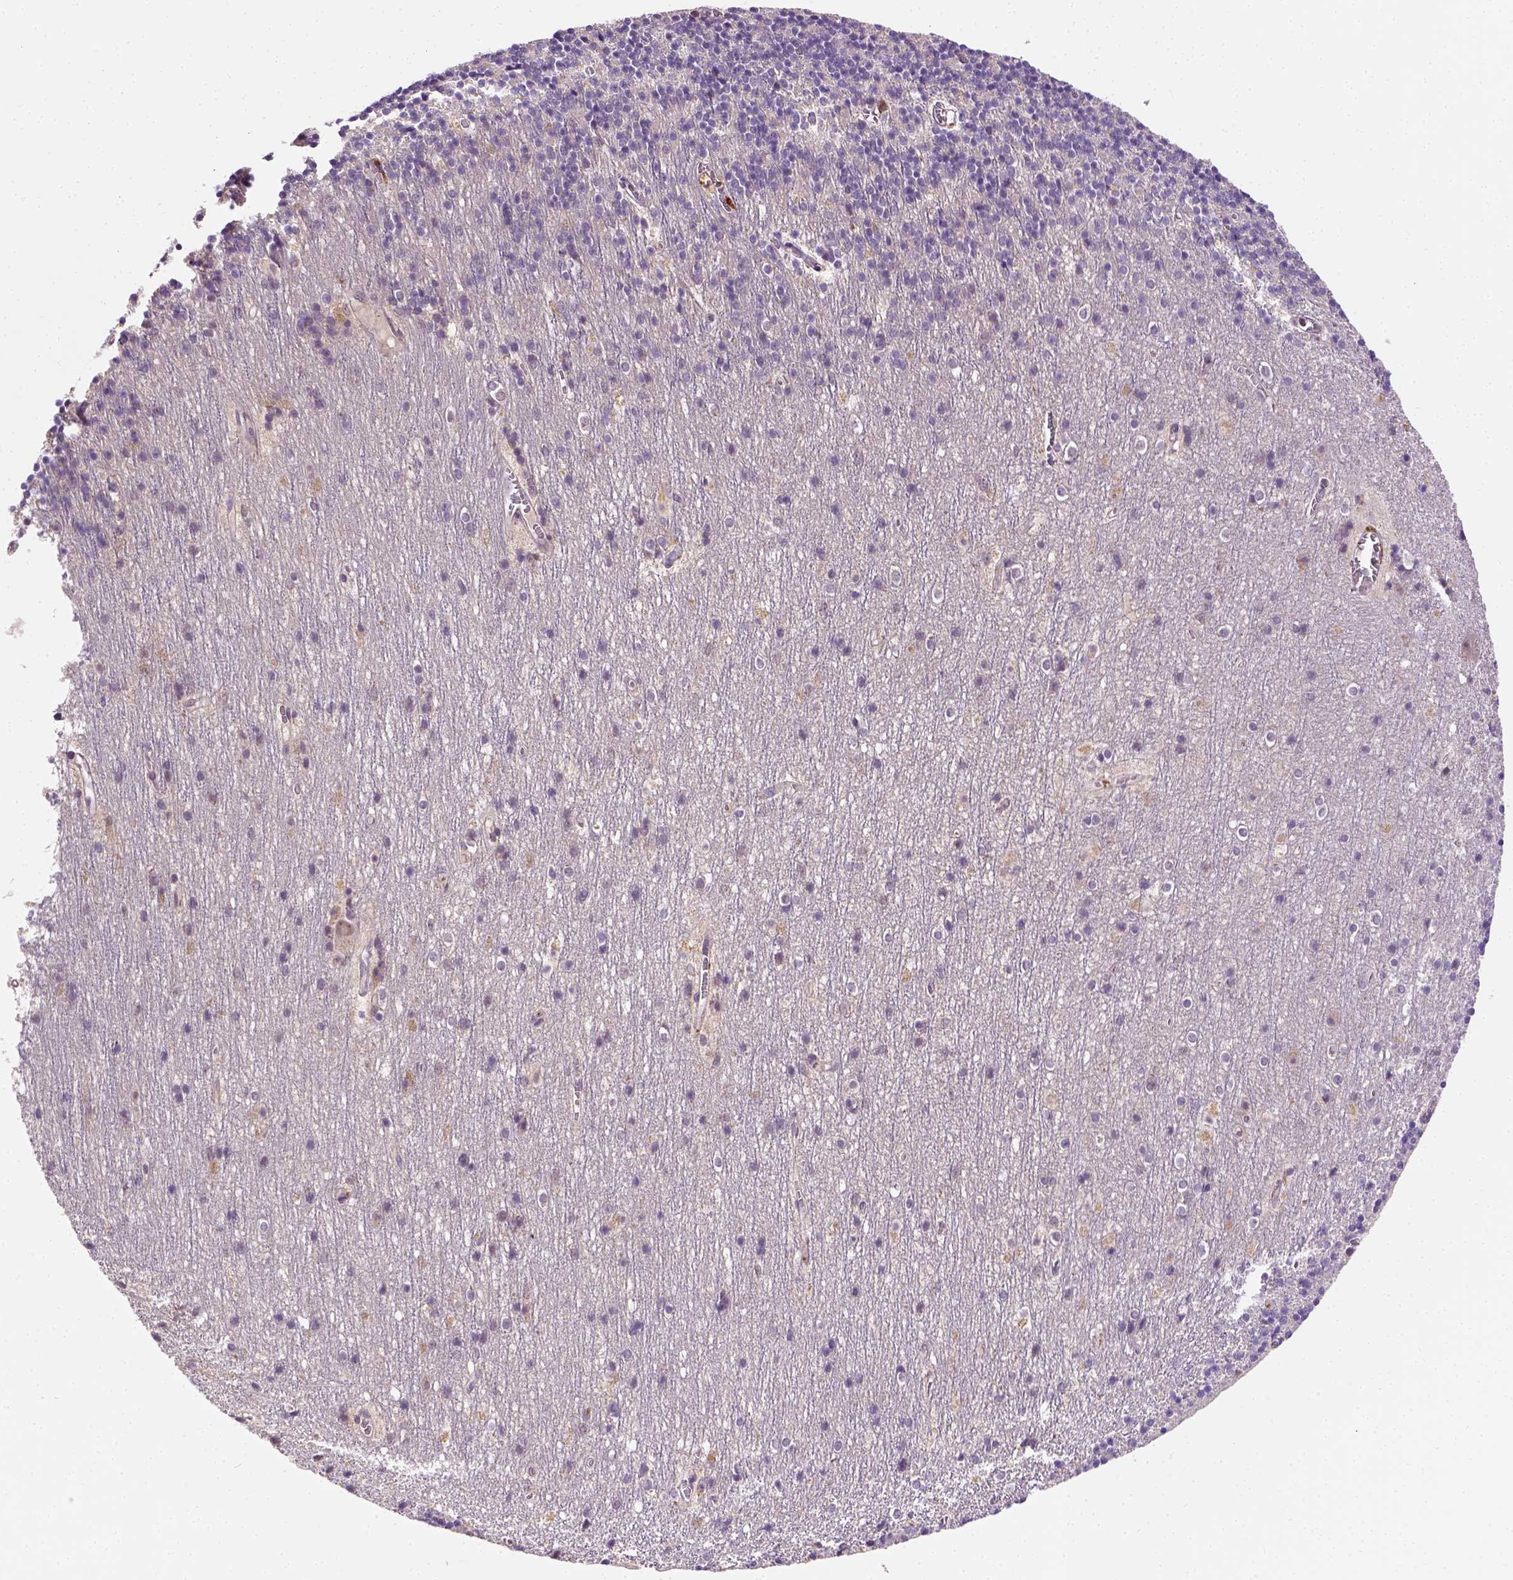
{"staining": {"intensity": "negative", "quantity": "none", "location": "none"}, "tissue": "cerebellum", "cell_type": "Cells in granular layer", "image_type": "normal", "snomed": [{"axis": "morphology", "description": "Normal tissue, NOS"}, {"axis": "topography", "description": "Cerebellum"}], "caption": "A high-resolution image shows immunohistochemistry (IHC) staining of benign cerebellum, which reveals no significant positivity in cells in granular layer. The staining is performed using DAB brown chromogen with nuclei counter-stained in using hematoxylin.", "gene": "MATK", "patient": {"sex": "male", "age": 70}}